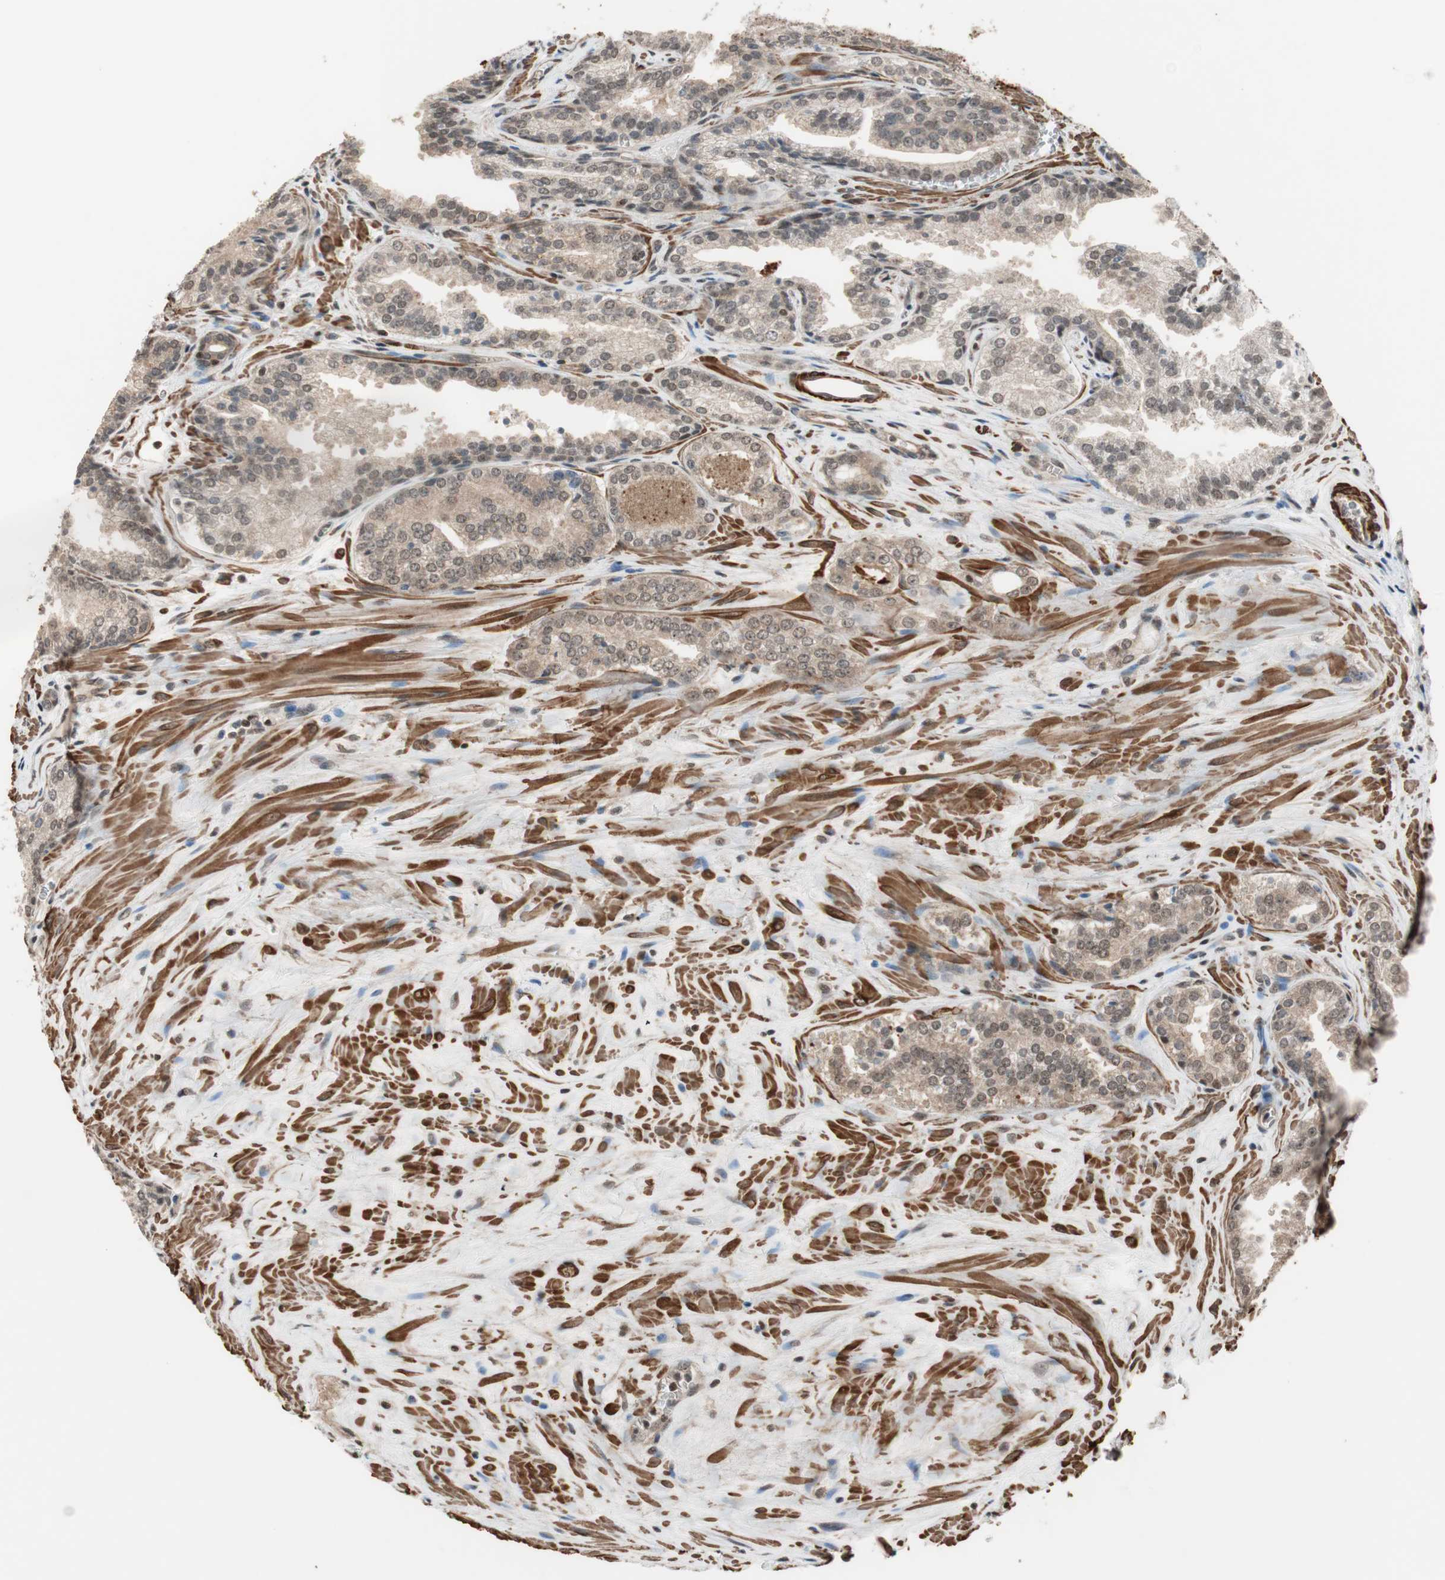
{"staining": {"intensity": "weak", "quantity": ">75%", "location": "cytoplasmic/membranous"}, "tissue": "prostate cancer", "cell_type": "Tumor cells", "image_type": "cancer", "snomed": [{"axis": "morphology", "description": "Adenocarcinoma, Low grade"}, {"axis": "topography", "description": "Prostate"}], "caption": "Adenocarcinoma (low-grade) (prostate) stained for a protein demonstrates weak cytoplasmic/membranous positivity in tumor cells. The protein of interest is shown in brown color, while the nuclei are stained blue.", "gene": "DRAP1", "patient": {"sex": "male", "age": 60}}